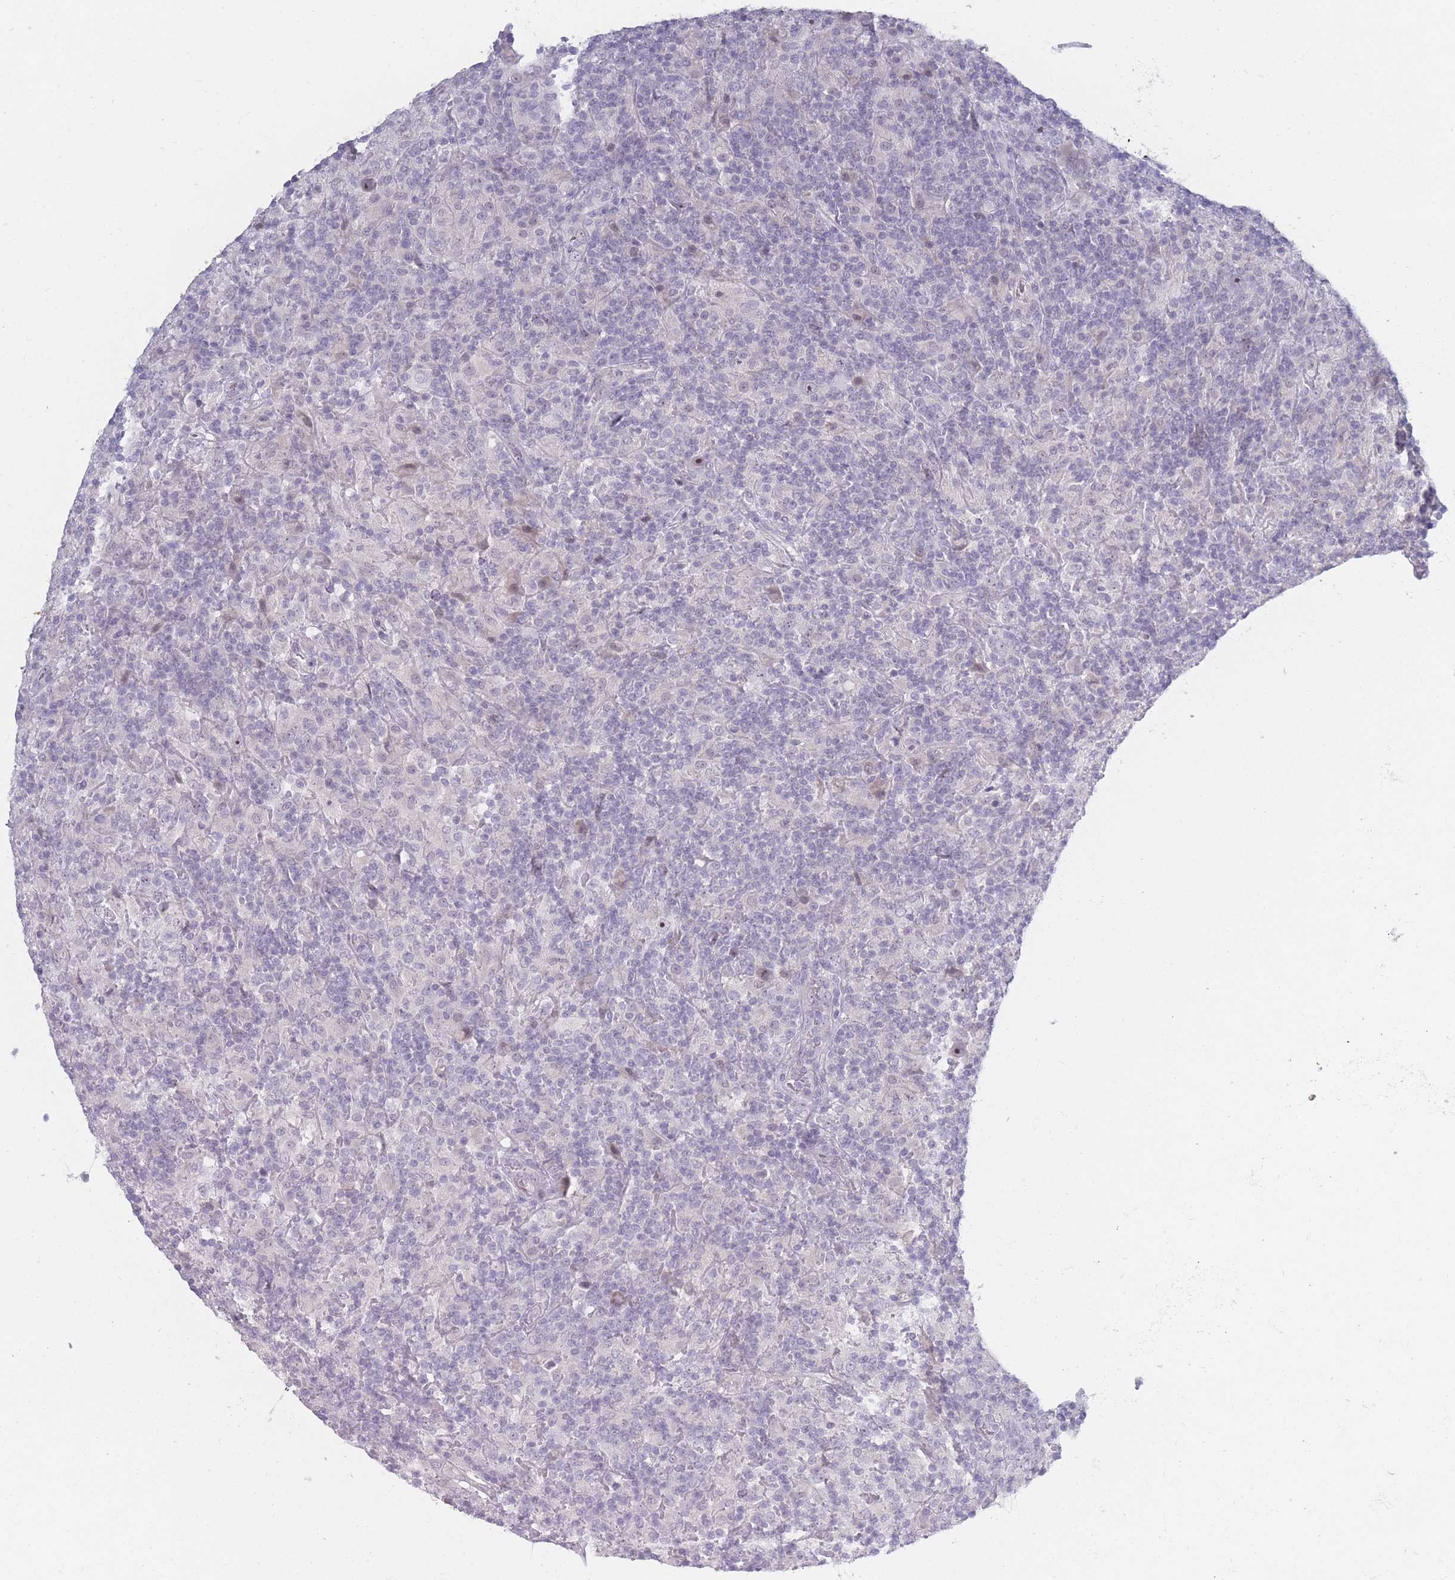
{"staining": {"intensity": "negative", "quantity": "none", "location": "none"}, "tissue": "lymphoma", "cell_type": "Tumor cells", "image_type": "cancer", "snomed": [{"axis": "morphology", "description": "Hodgkin's disease, NOS"}, {"axis": "topography", "description": "Lymph node"}], "caption": "Tumor cells show no significant expression in Hodgkin's disease.", "gene": "ROS1", "patient": {"sex": "male", "age": 70}}